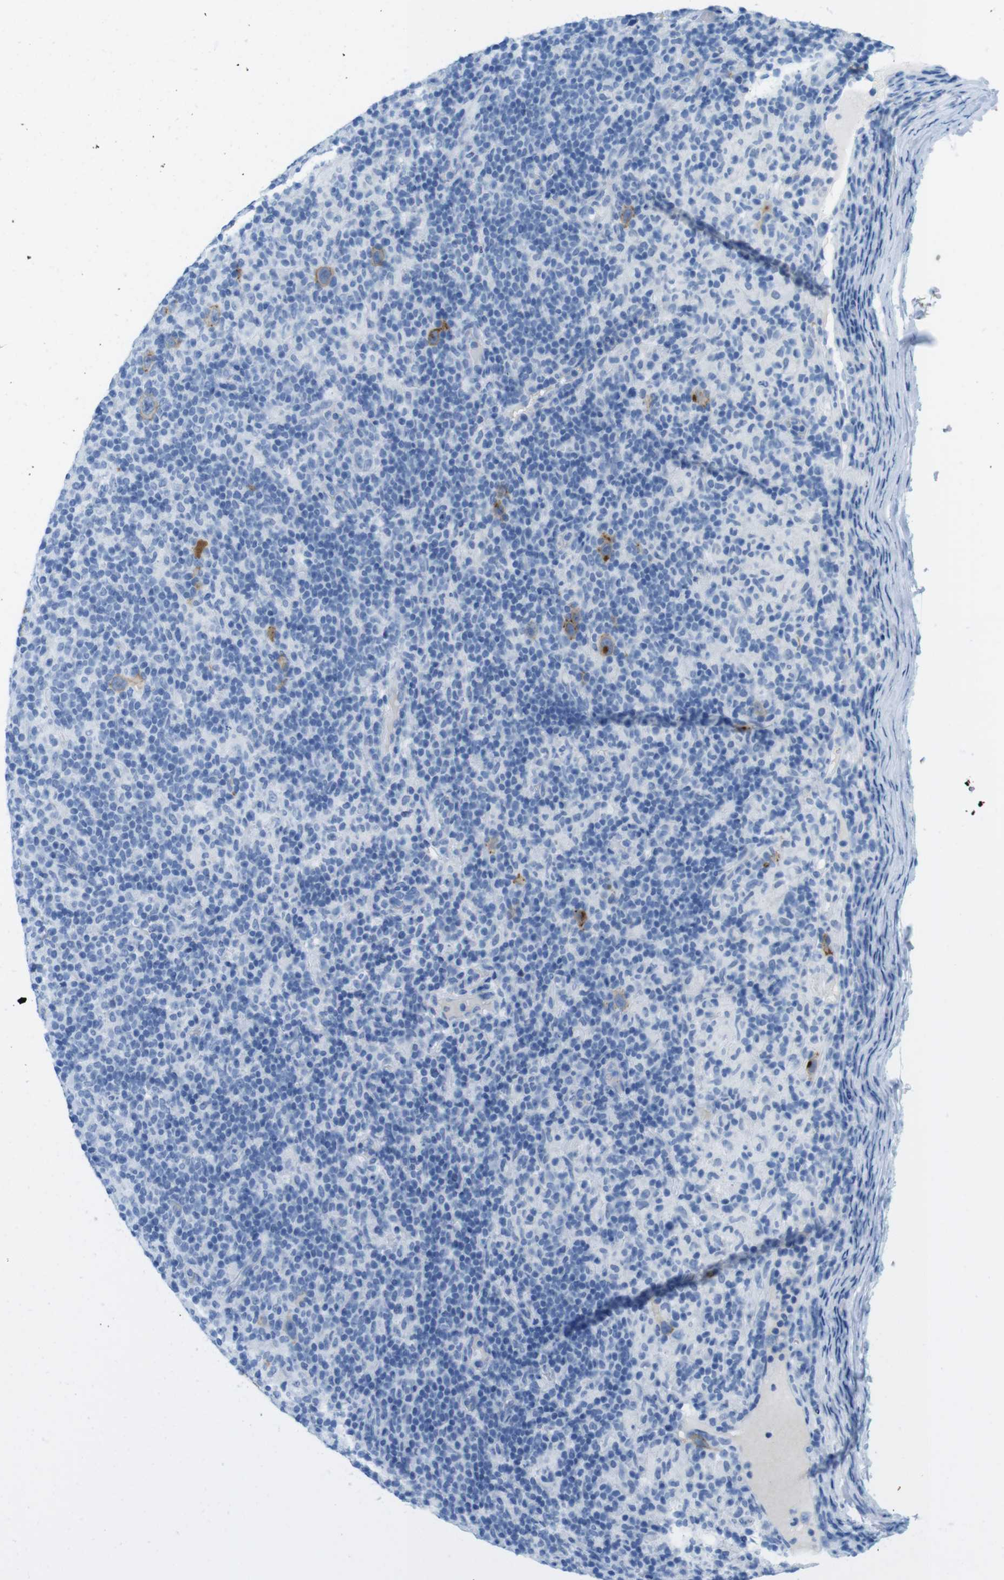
{"staining": {"intensity": "negative", "quantity": "none", "location": "none"}, "tissue": "lymphoma", "cell_type": "Tumor cells", "image_type": "cancer", "snomed": [{"axis": "morphology", "description": "Hodgkin's disease, NOS"}, {"axis": "topography", "description": "Lymph node"}], "caption": "Tumor cells show no significant staining in Hodgkin's disease. (DAB immunohistochemistry (IHC), high magnification).", "gene": "GAP43", "patient": {"sex": "male", "age": 70}}